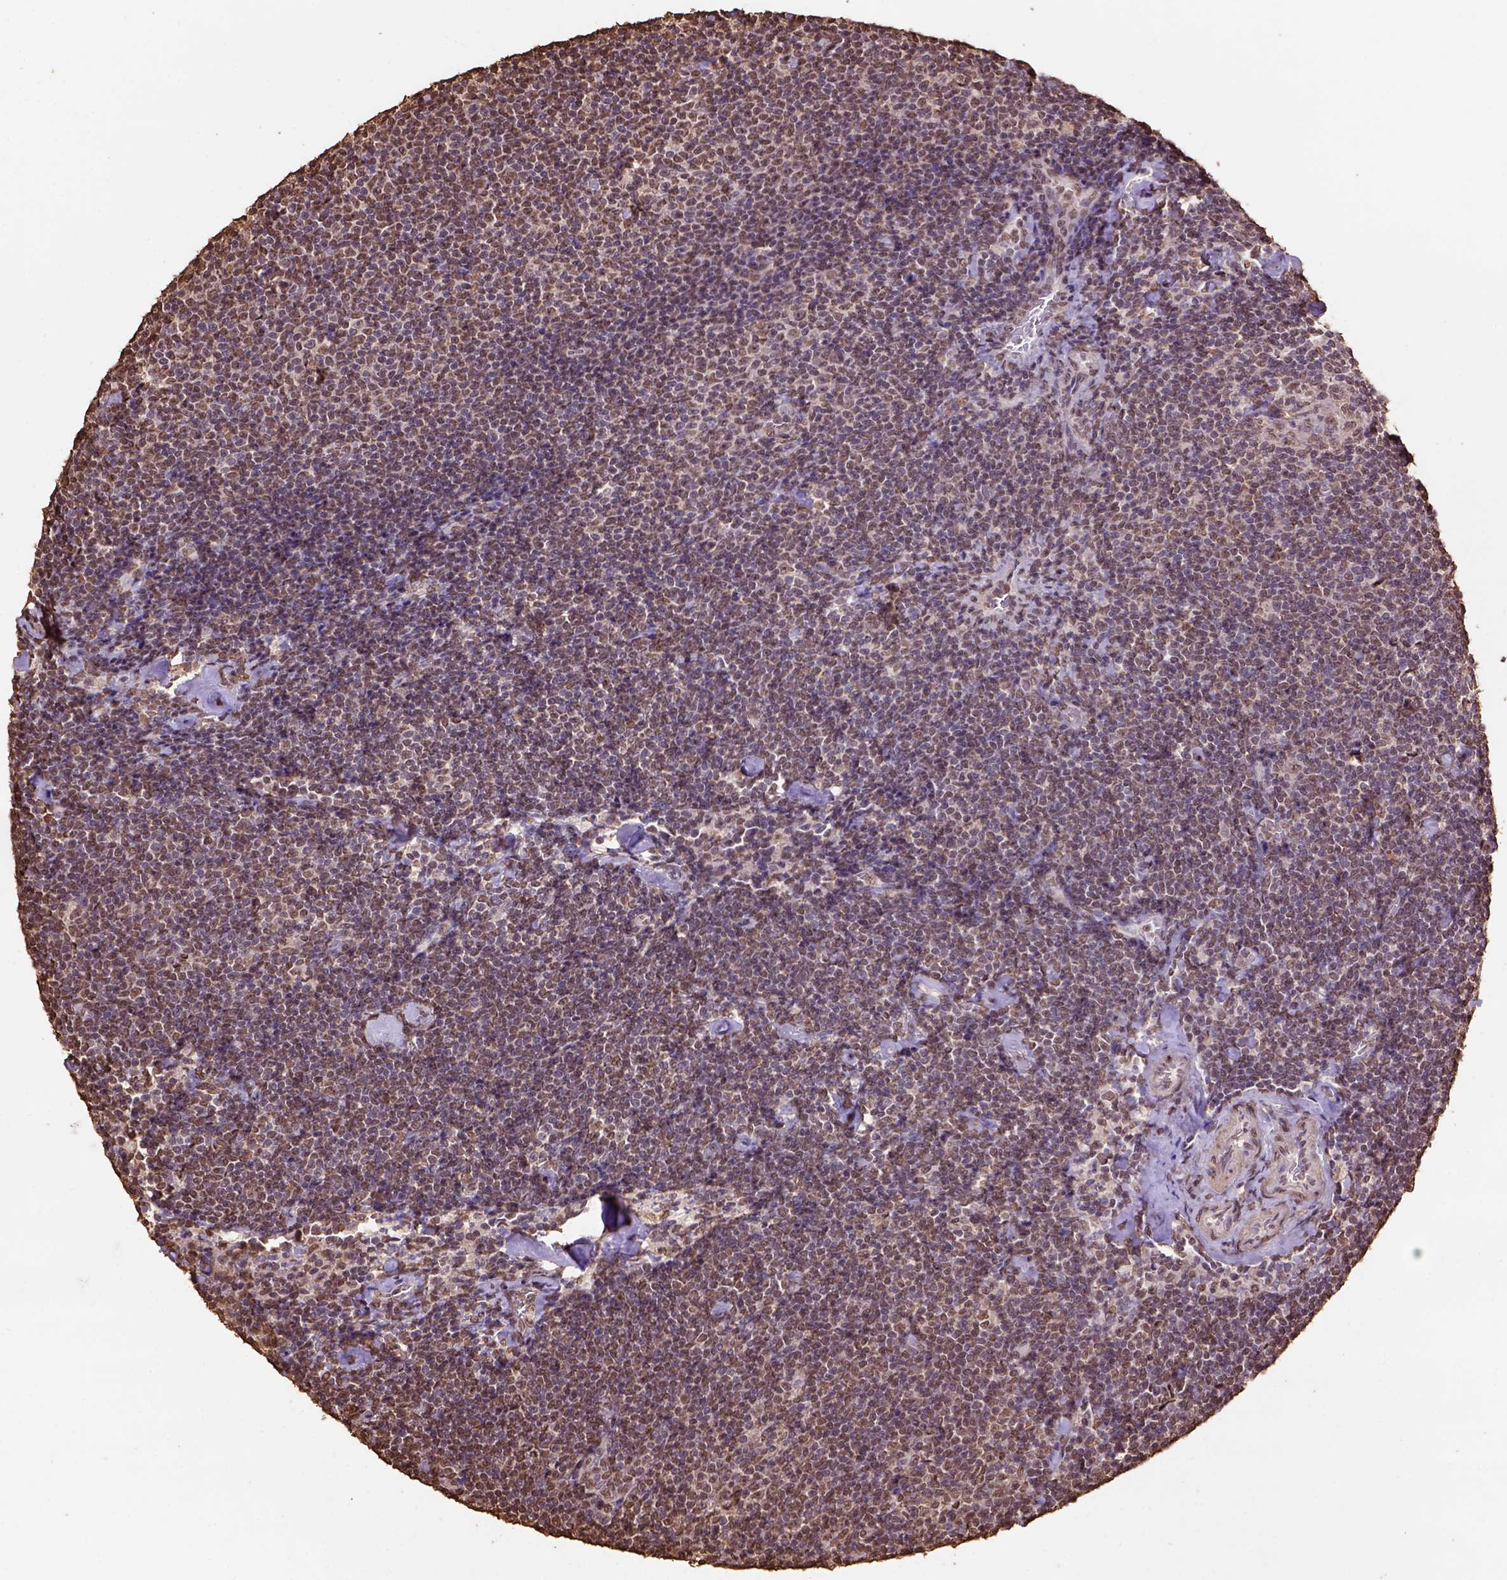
{"staining": {"intensity": "moderate", "quantity": ">75%", "location": "nuclear"}, "tissue": "lymphoma", "cell_type": "Tumor cells", "image_type": "cancer", "snomed": [{"axis": "morphology", "description": "Malignant lymphoma, non-Hodgkin's type, Low grade"}, {"axis": "topography", "description": "Lymph node"}], "caption": "Protein expression analysis of human low-grade malignant lymphoma, non-Hodgkin's type reveals moderate nuclear staining in about >75% of tumor cells. (Brightfield microscopy of DAB IHC at high magnification).", "gene": "CSTF2T", "patient": {"sex": "male", "age": 81}}